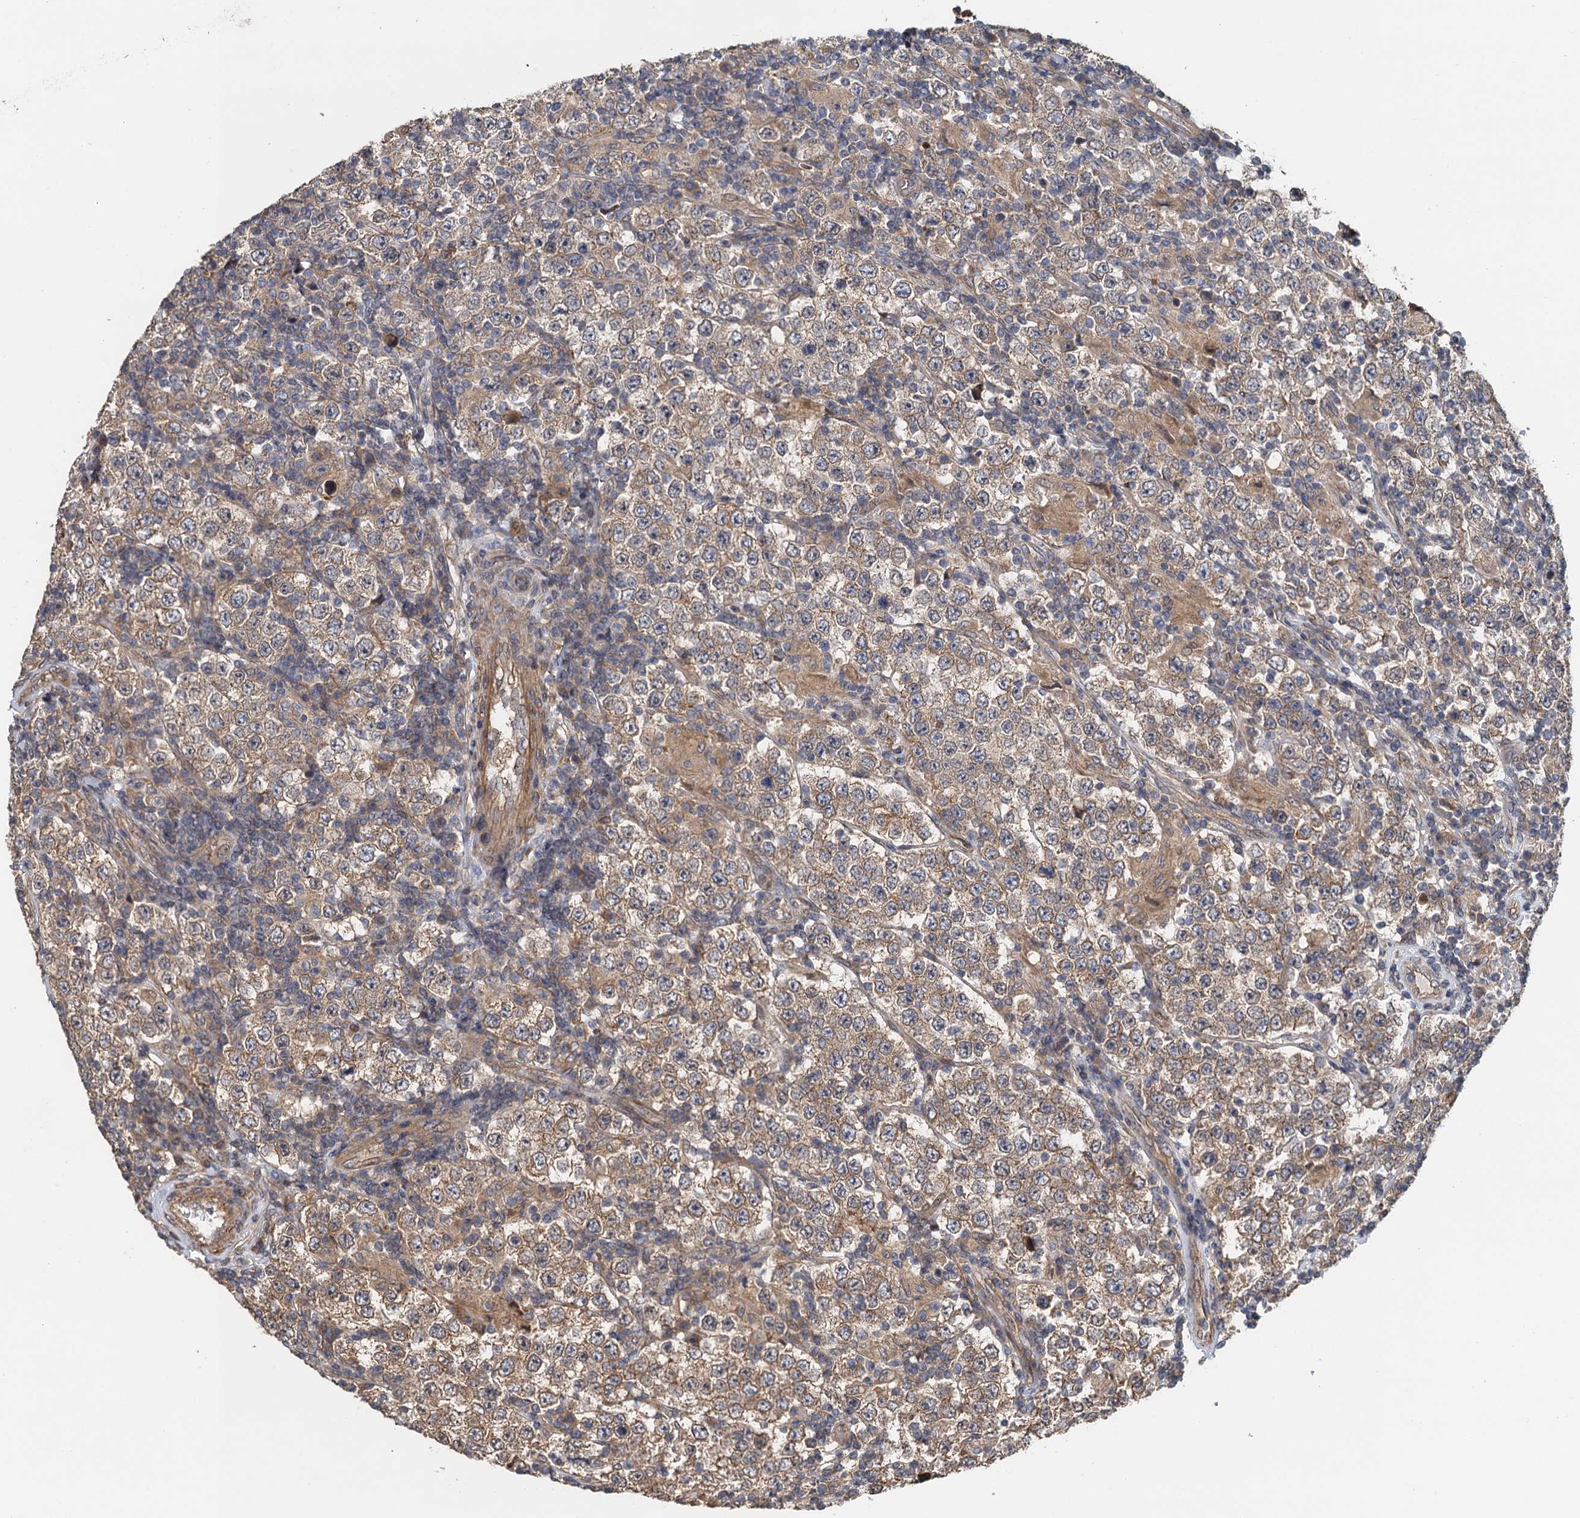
{"staining": {"intensity": "moderate", "quantity": ">75%", "location": "cytoplasmic/membranous"}, "tissue": "testis cancer", "cell_type": "Tumor cells", "image_type": "cancer", "snomed": [{"axis": "morphology", "description": "Normal tissue, NOS"}, {"axis": "morphology", "description": "Urothelial carcinoma, High grade"}, {"axis": "morphology", "description": "Seminoma, NOS"}, {"axis": "morphology", "description": "Carcinoma, Embryonal, NOS"}, {"axis": "topography", "description": "Urinary bladder"}, {"axis": "topography", "description": "Testis"}], "caption": "Human seminoma (testis) stained for a protein (brown) shows moderate cytoplasmic/membranous positive positivity in about >75% of tumor cells.", "gene": "MEAK7", "patient": {"sex": "male", "age": 41}}